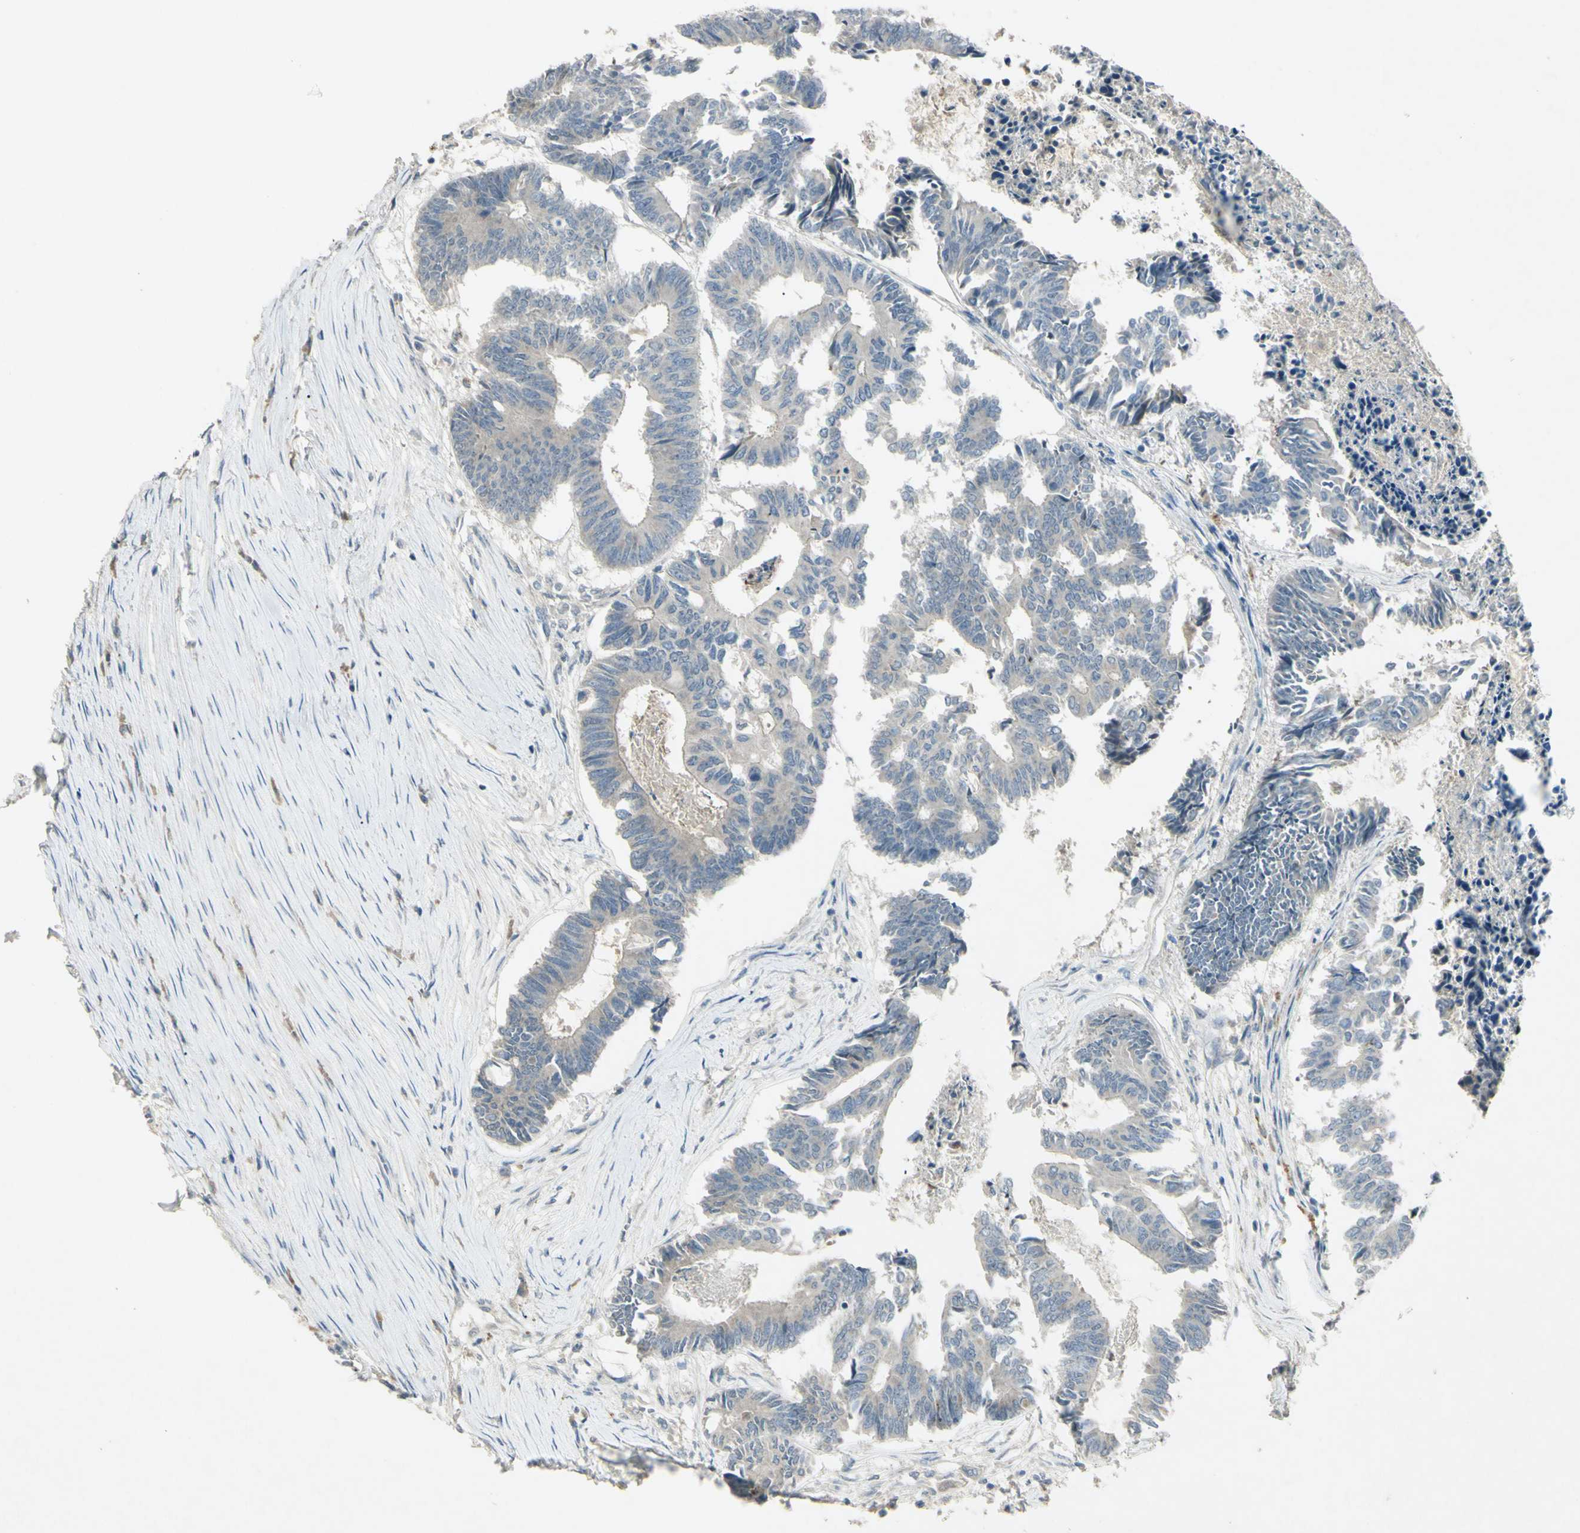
{"staining": {"intensity": "negative", "quantity": "none", "location": "none"}, "tissue": "colorectal cancer", "cell_type": "Tumor cells", "image_type": "cancer", "snomed": [{"axis": "morphology", "description": "Adenocarcinoma, NOS"}, {"axis": "topography", "description": "Rectum"}], "caption": "This image is of colorectal adenocarcinoma stained with IHC to label a protein in brown with the nuclei are counter-stained blue. There is no positivity in tumor cells.", "gene": "TIMM21", "patient": {"sex": "male", "age": 63}}